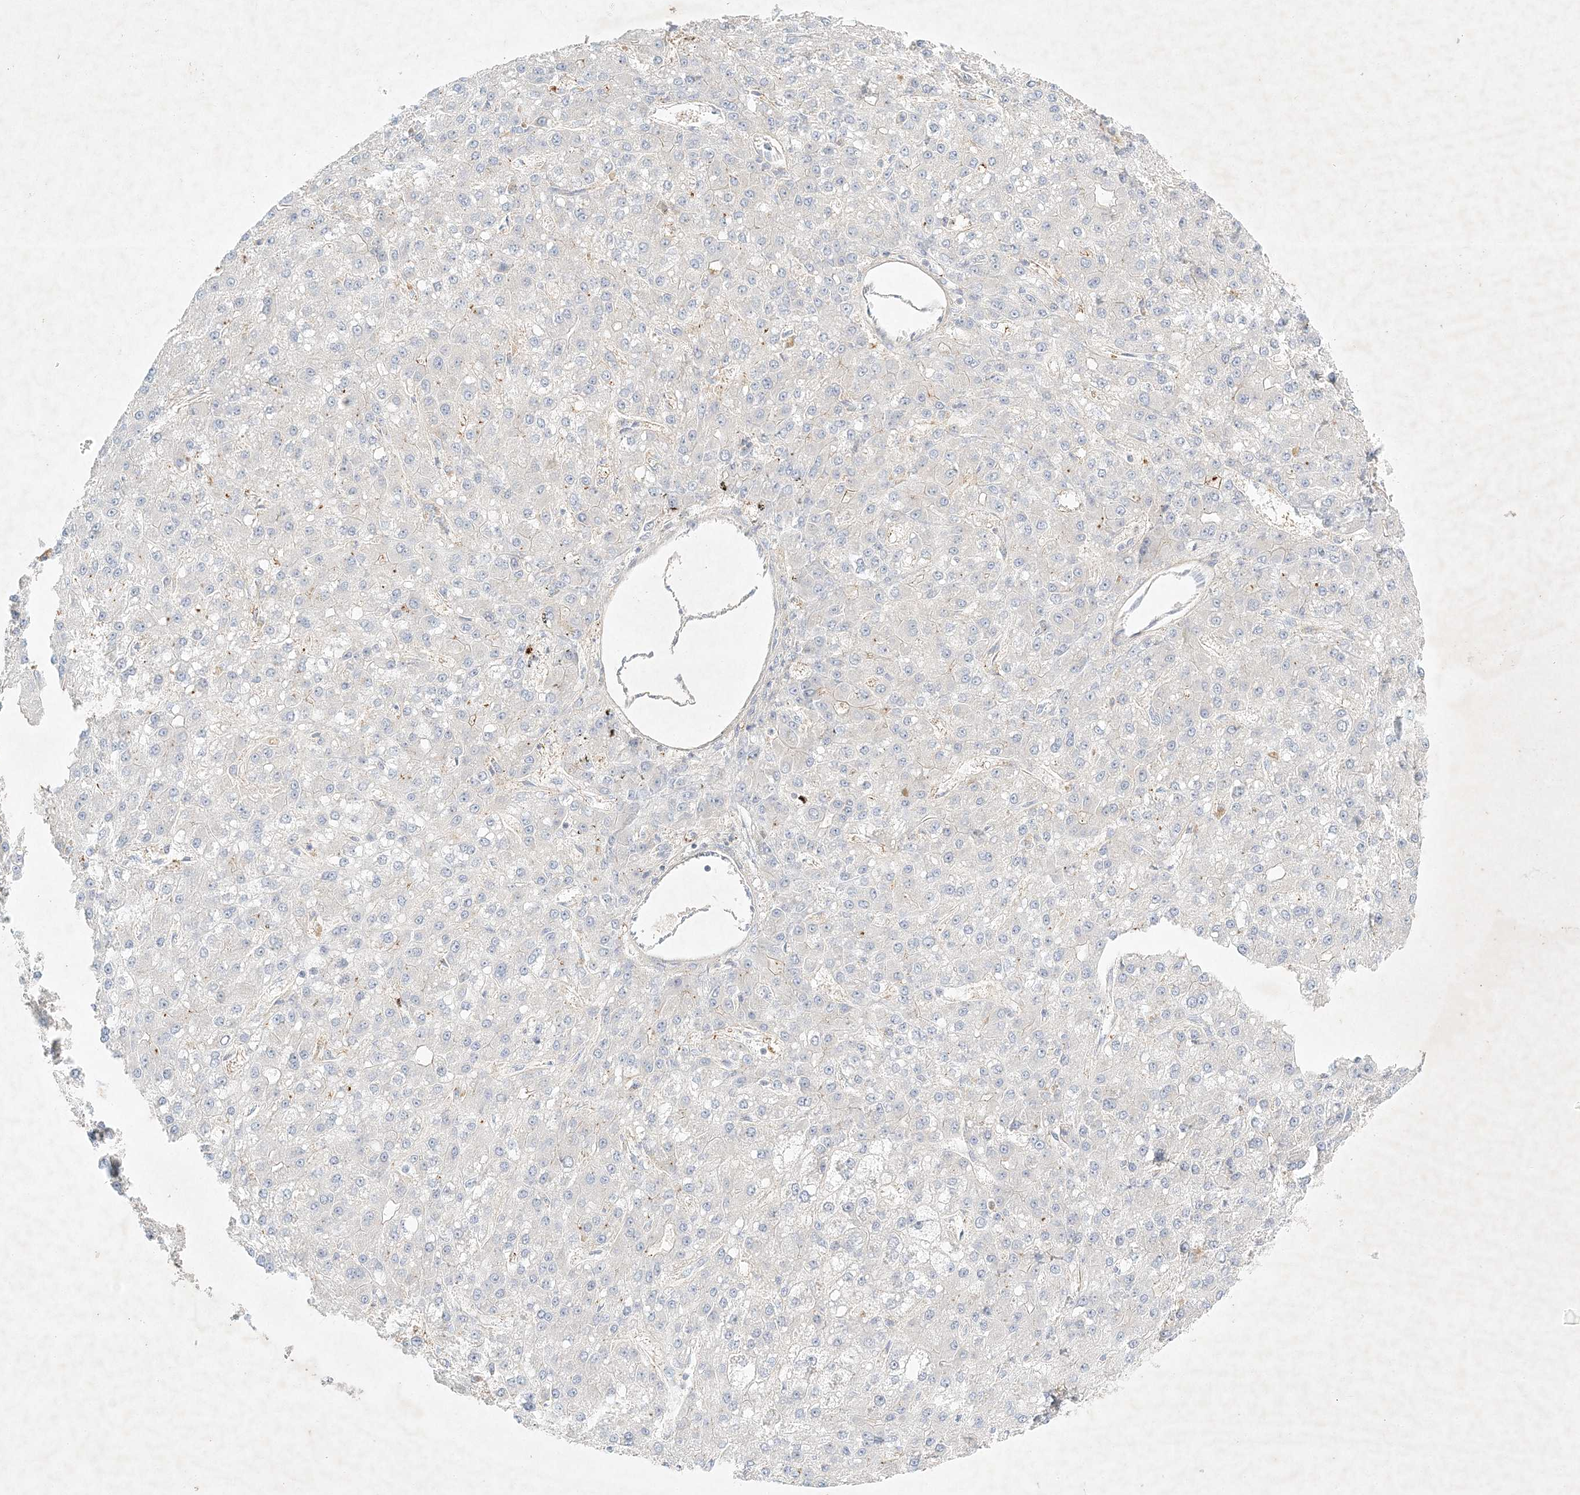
{"staining": {"intensity": "negative", "quantity": "none", "location": "none"}, "tissue": "liver cancer", "cell_type": "Tumor cells", "image_type": "cancer", "snomed": [{"axis": "morphology", "description": "Carcinoma, Hepatocellular, NOS"}, {"axis": "topography", "description": "Liver"}], "caption": "The IHC micrograph has no significant positivity in tumor cells of liver hepatocellular carcinoma tissue. Nuclei are stained in blue.", "gene": "STK11IP", "patient": {"sex": "male", "age": 67}}